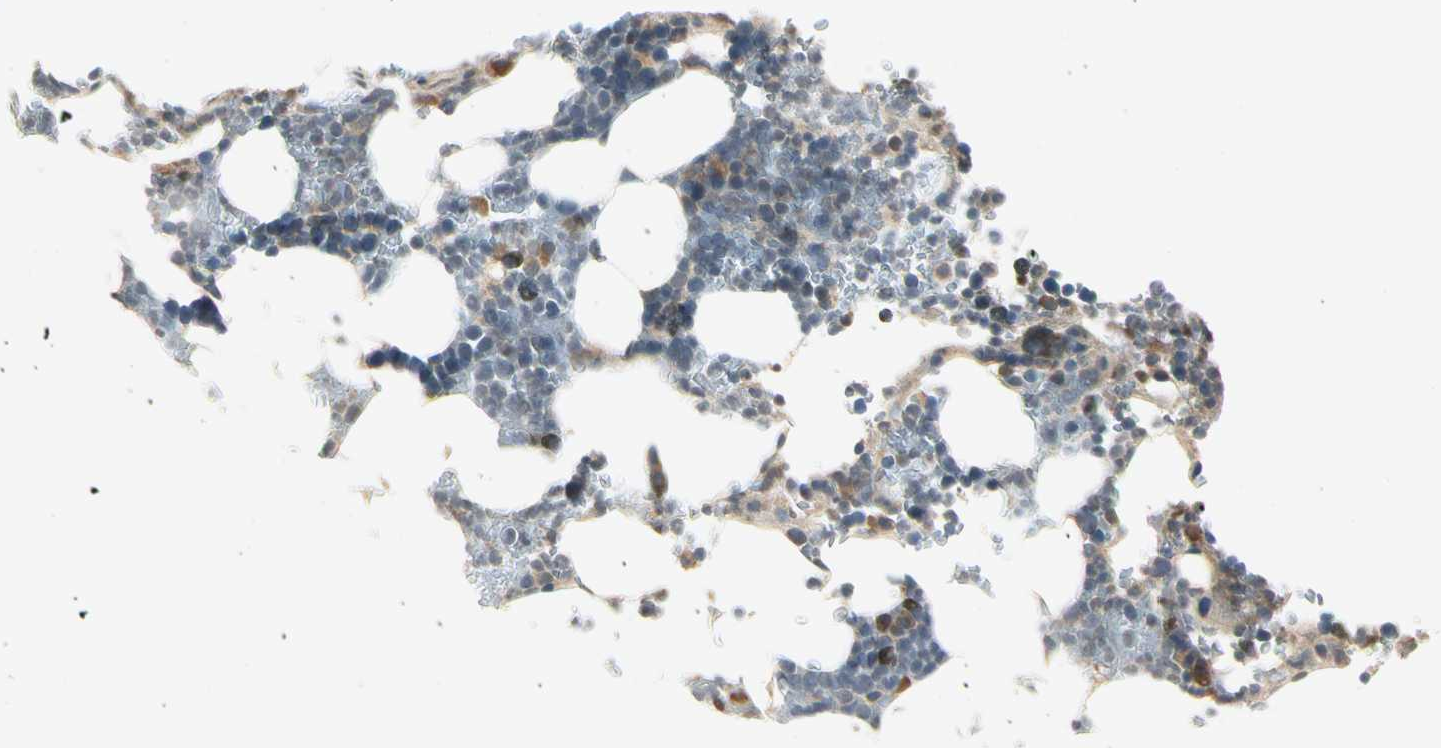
{"staining": {"intensity": "weak", "quantity": "<25%", "location": "cytoplasmic/membranous"}, "tissue": "bone marrow", "cell_type": "Hematopoietic cells", "image_type": "normal", "snomed": [{"axis": "morphology", "description": "Normal tissue, NOS"}, {"axis": "topography", "description": "Bone marrow"}], "caption": "Hematopoietic cells are negative for brown protein staining in unremarkable bone marrow. (DAB (3,3'-diaminobenzidine) IHC, high magnification).", "gene": "CCL4", "patient": {"sex": "female", "age": 73}}